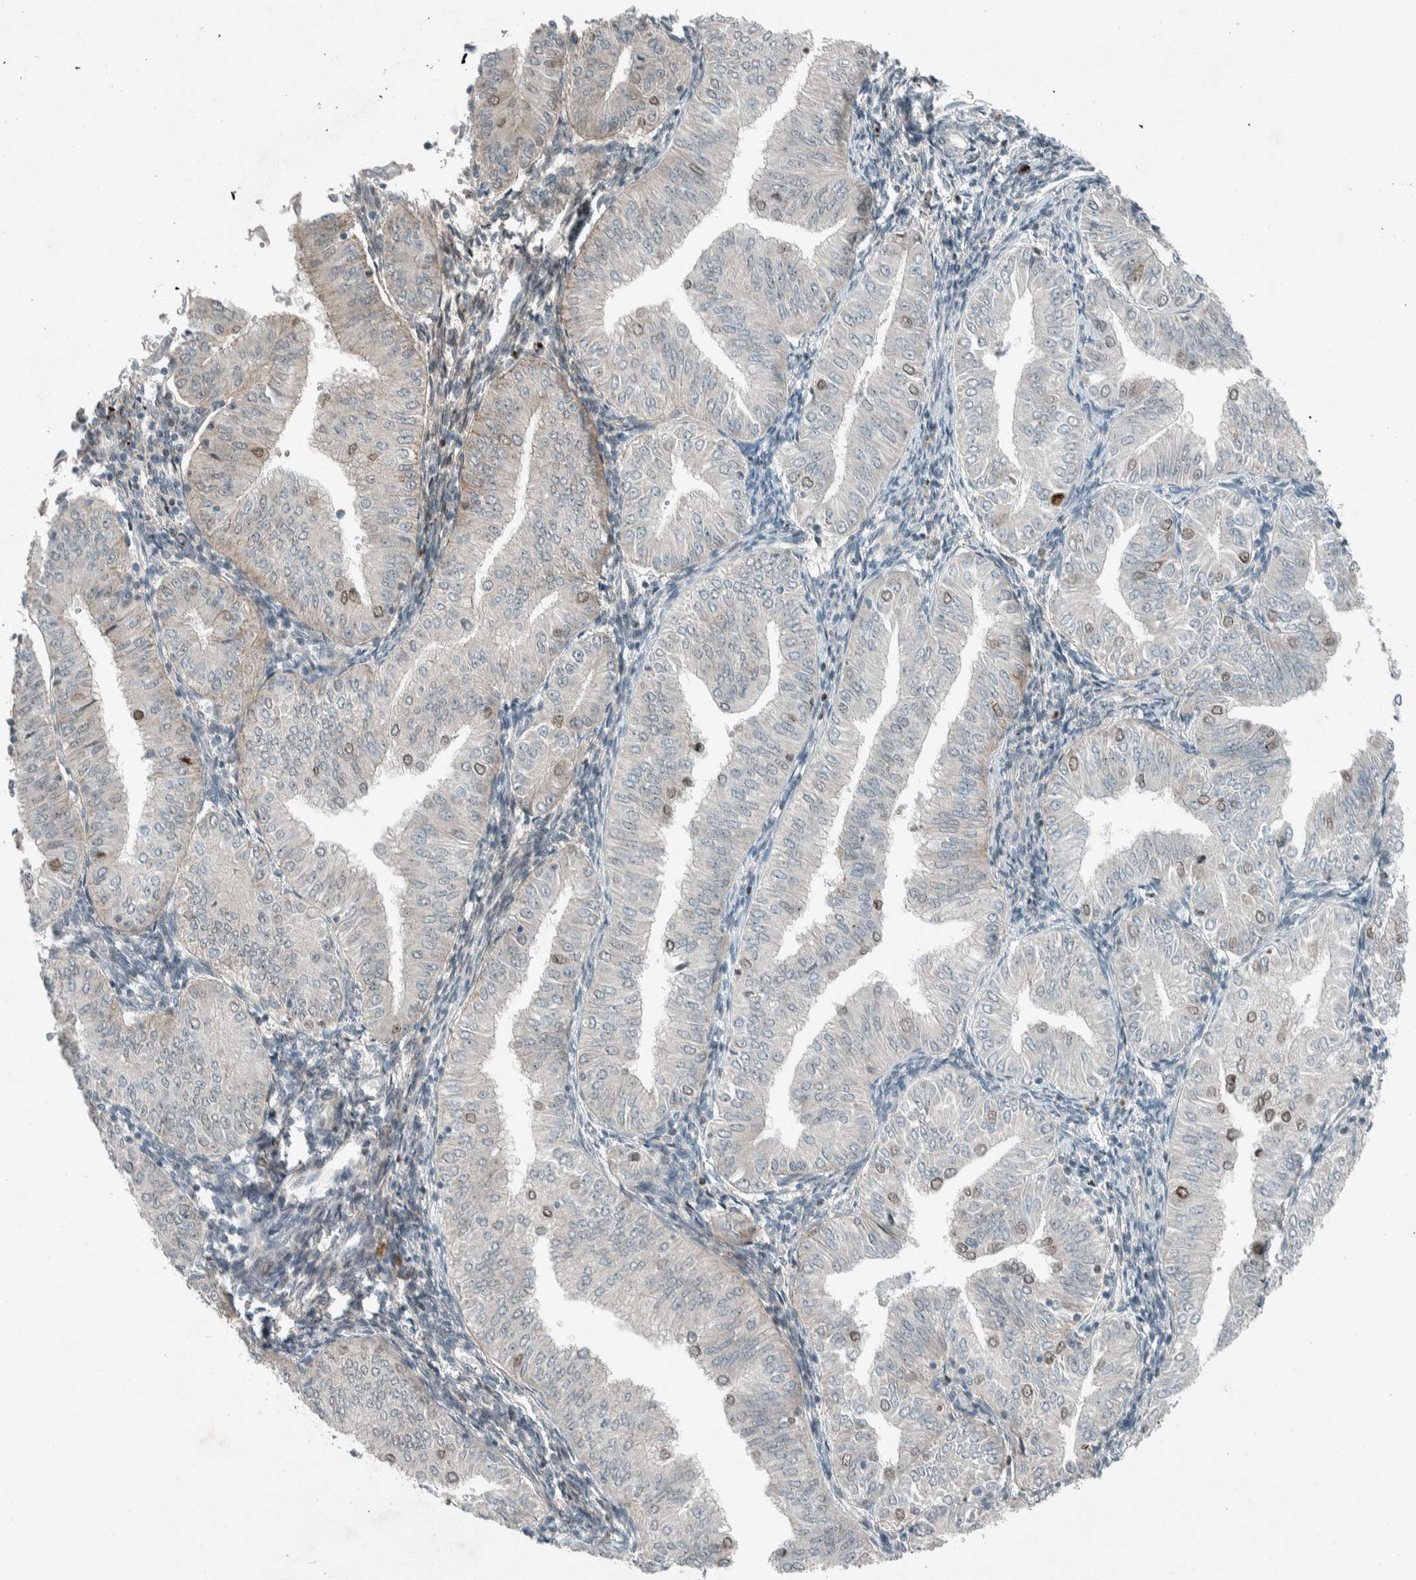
{"staining": {"intensity": "negative", "quantity": "none", "location": "none"}, "tissue": "endometrial cancer", "cell_type": "Tumor cells", "image_type": "cancer", "snomed": [{"axis": "morphology", "description": "Normal tissue, NOS"}, {"axis": "morphology", "description": "Adenocarcinoma, NOS"}, {"axis": "topography", "description": "Endometrium"}], "caption": "A histopathology image of human endometrial cancer (adenocarcinoma) is negative for staining in tumor cells.", "gene": "CERCAM", "patient": {"sex": "female", "age": 53}}